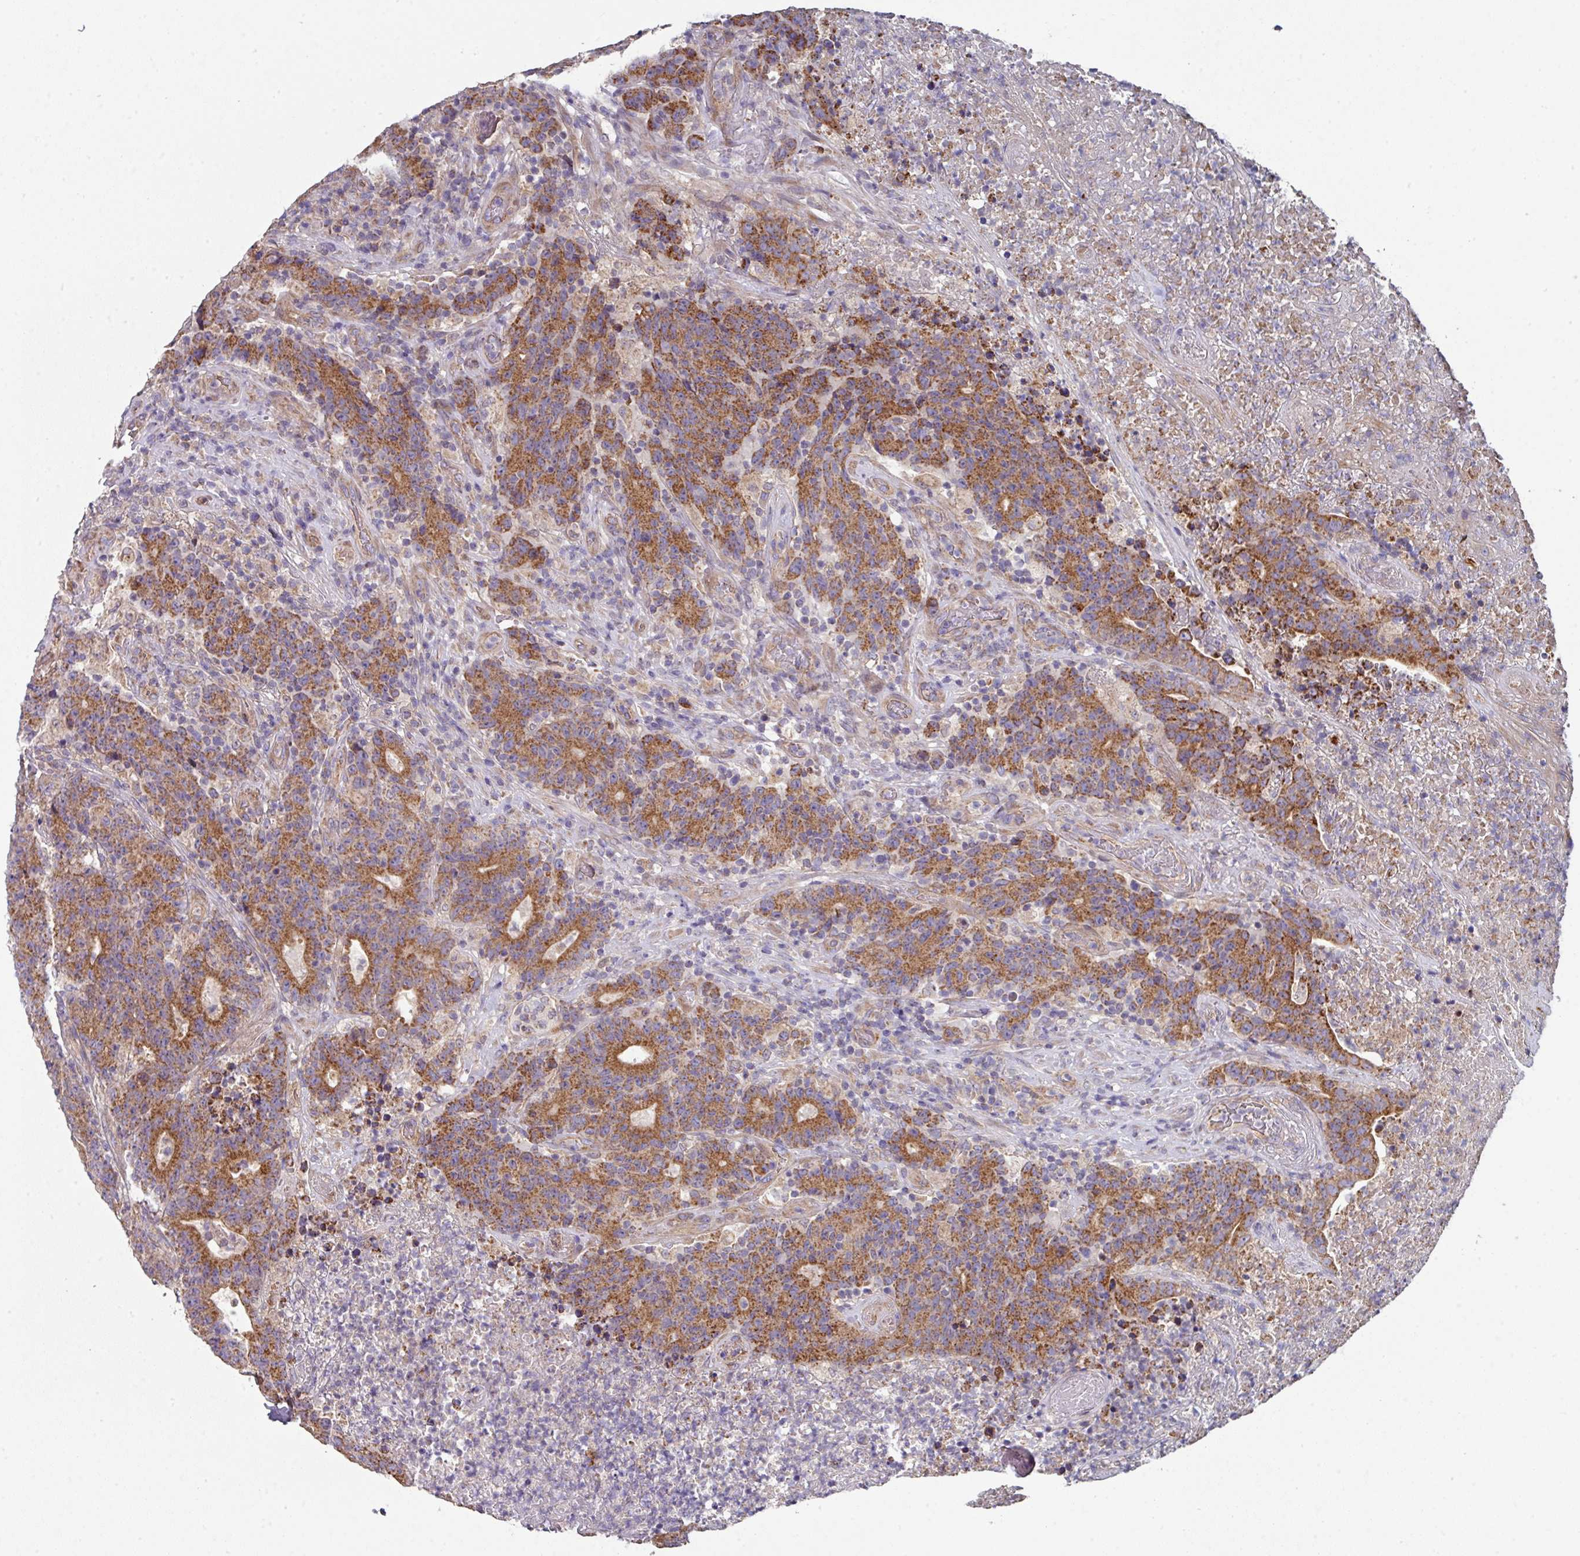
{"staining": {"intensity": "moderate", "quantity": ">75%", "location": "cytoplasmic/membranous"}, "tissue": "colorectal cancer", "cell_type": "Tumor cells", "image_type": "cancer", "snomed": [{"axis": "morphology", "description": "Adenocarcinoma, NOS"}, {"axis": "topography", "description": "Colon"}], "caption": "This is an image of immunohistochemistry (IHC) staining of colorectal cancer (adenocarcinoma), which shows moderate staining in the cytoplasmic/membranous of tumor cells.", "gene": "DCAF12L2", "patient": {"sex": "female", "age": 75}}